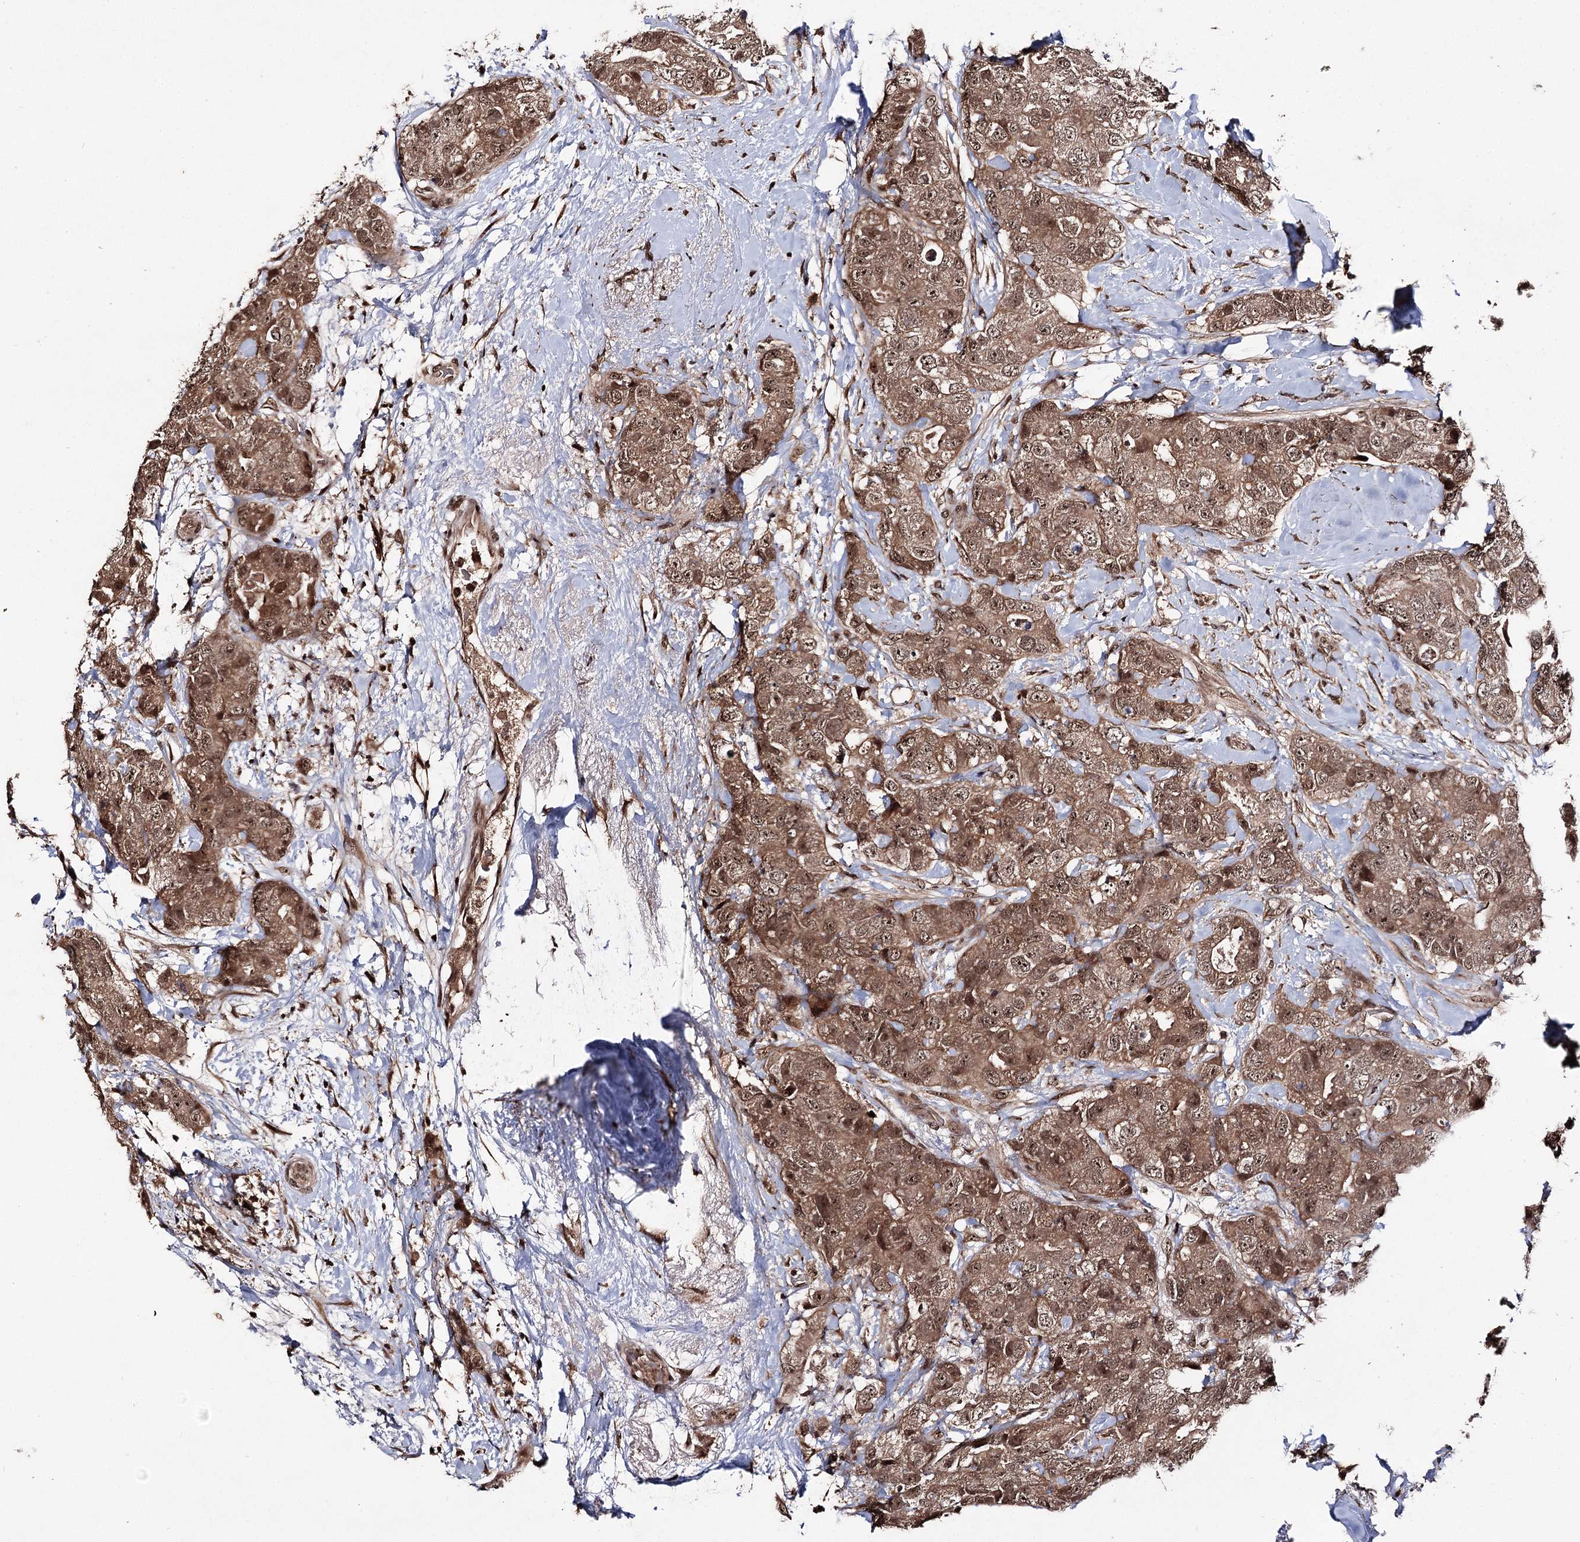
{"staining": {"intensity": "moderate", "quantity": ">75%", "location": "cytoplasmic/membranous,nuclear"}, "tissue": "breast cancer", "cell_type": "Tumor cells", "image_type": "cancer", "snomed": [{"axis": "morphology", "description": "Duct carcinoma"}, {"axis": "topography", "description": "Breast"}], "caption": "A brown stain highlights moderate cytoplasmic/membranous and nuclear staining of a protein in breast cancer tumor cells. (Stains: DAB (3,3'-diaminobenzidine) in brown, nuclei in blue, Microscopy: brightfield microscopy at high magnification).", "gene": "FAM53B", "patient": {"sex": "female", "age": 62}}